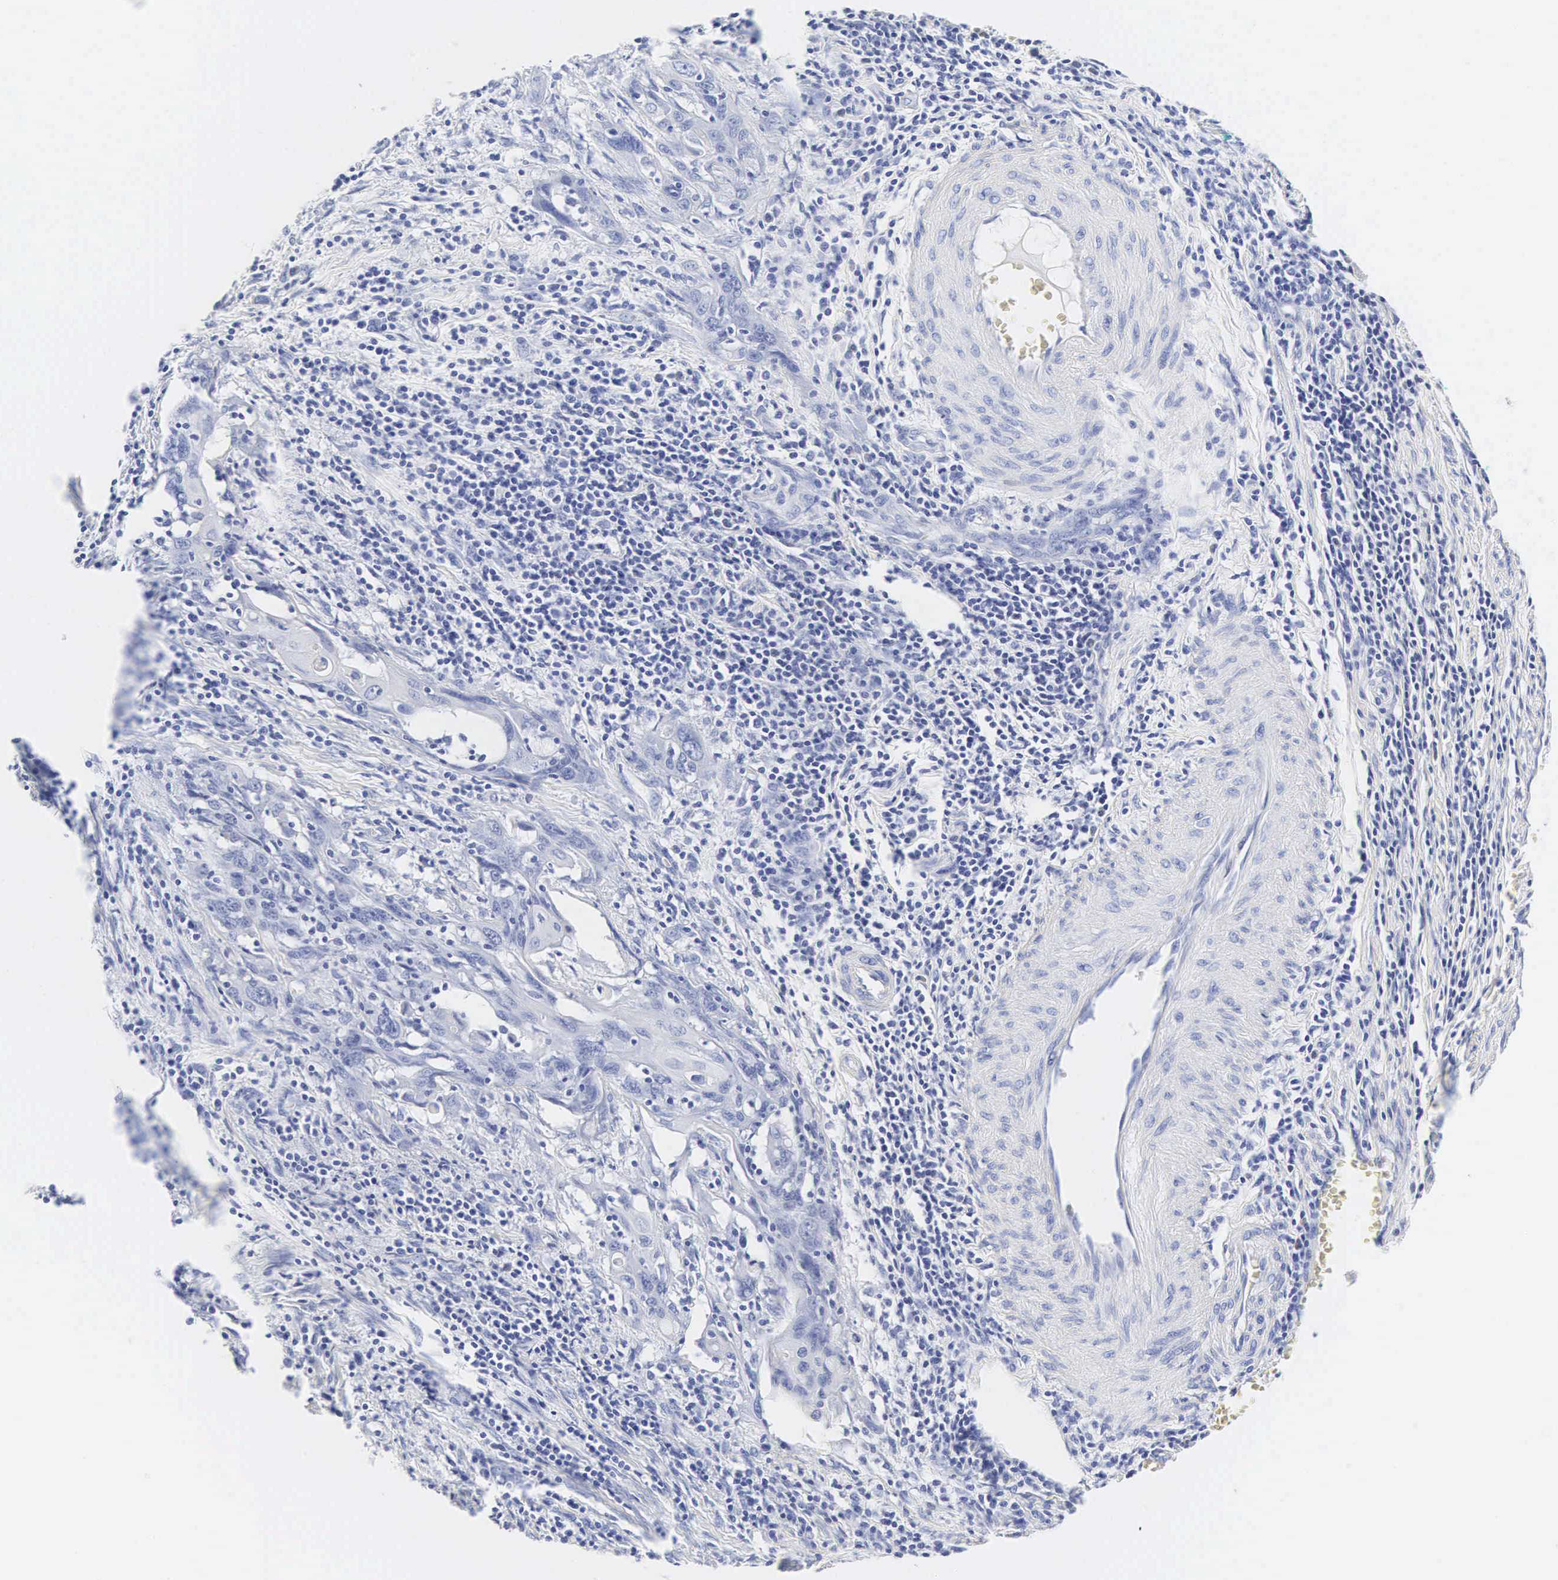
{"staining": {"intensity": "negative", "quantity": "none", "location": "none"}, "tissue": "cervical cancer", "cell_type": "Tumor cells", "image_type": "cancer", "snomed": [{"axis": "morphology", "description": "Squamous cell carcinoma, NOS"}, {"axis": "topography", "description": "Cervix"}], "caption": "Tumor cells are negative for brown protein staining in squamous cell carcinoma (cervical). (DAB immunohistochemistry, high magnification).", "gene": "INS", "patient": {"sex": "female", "age": 54}}